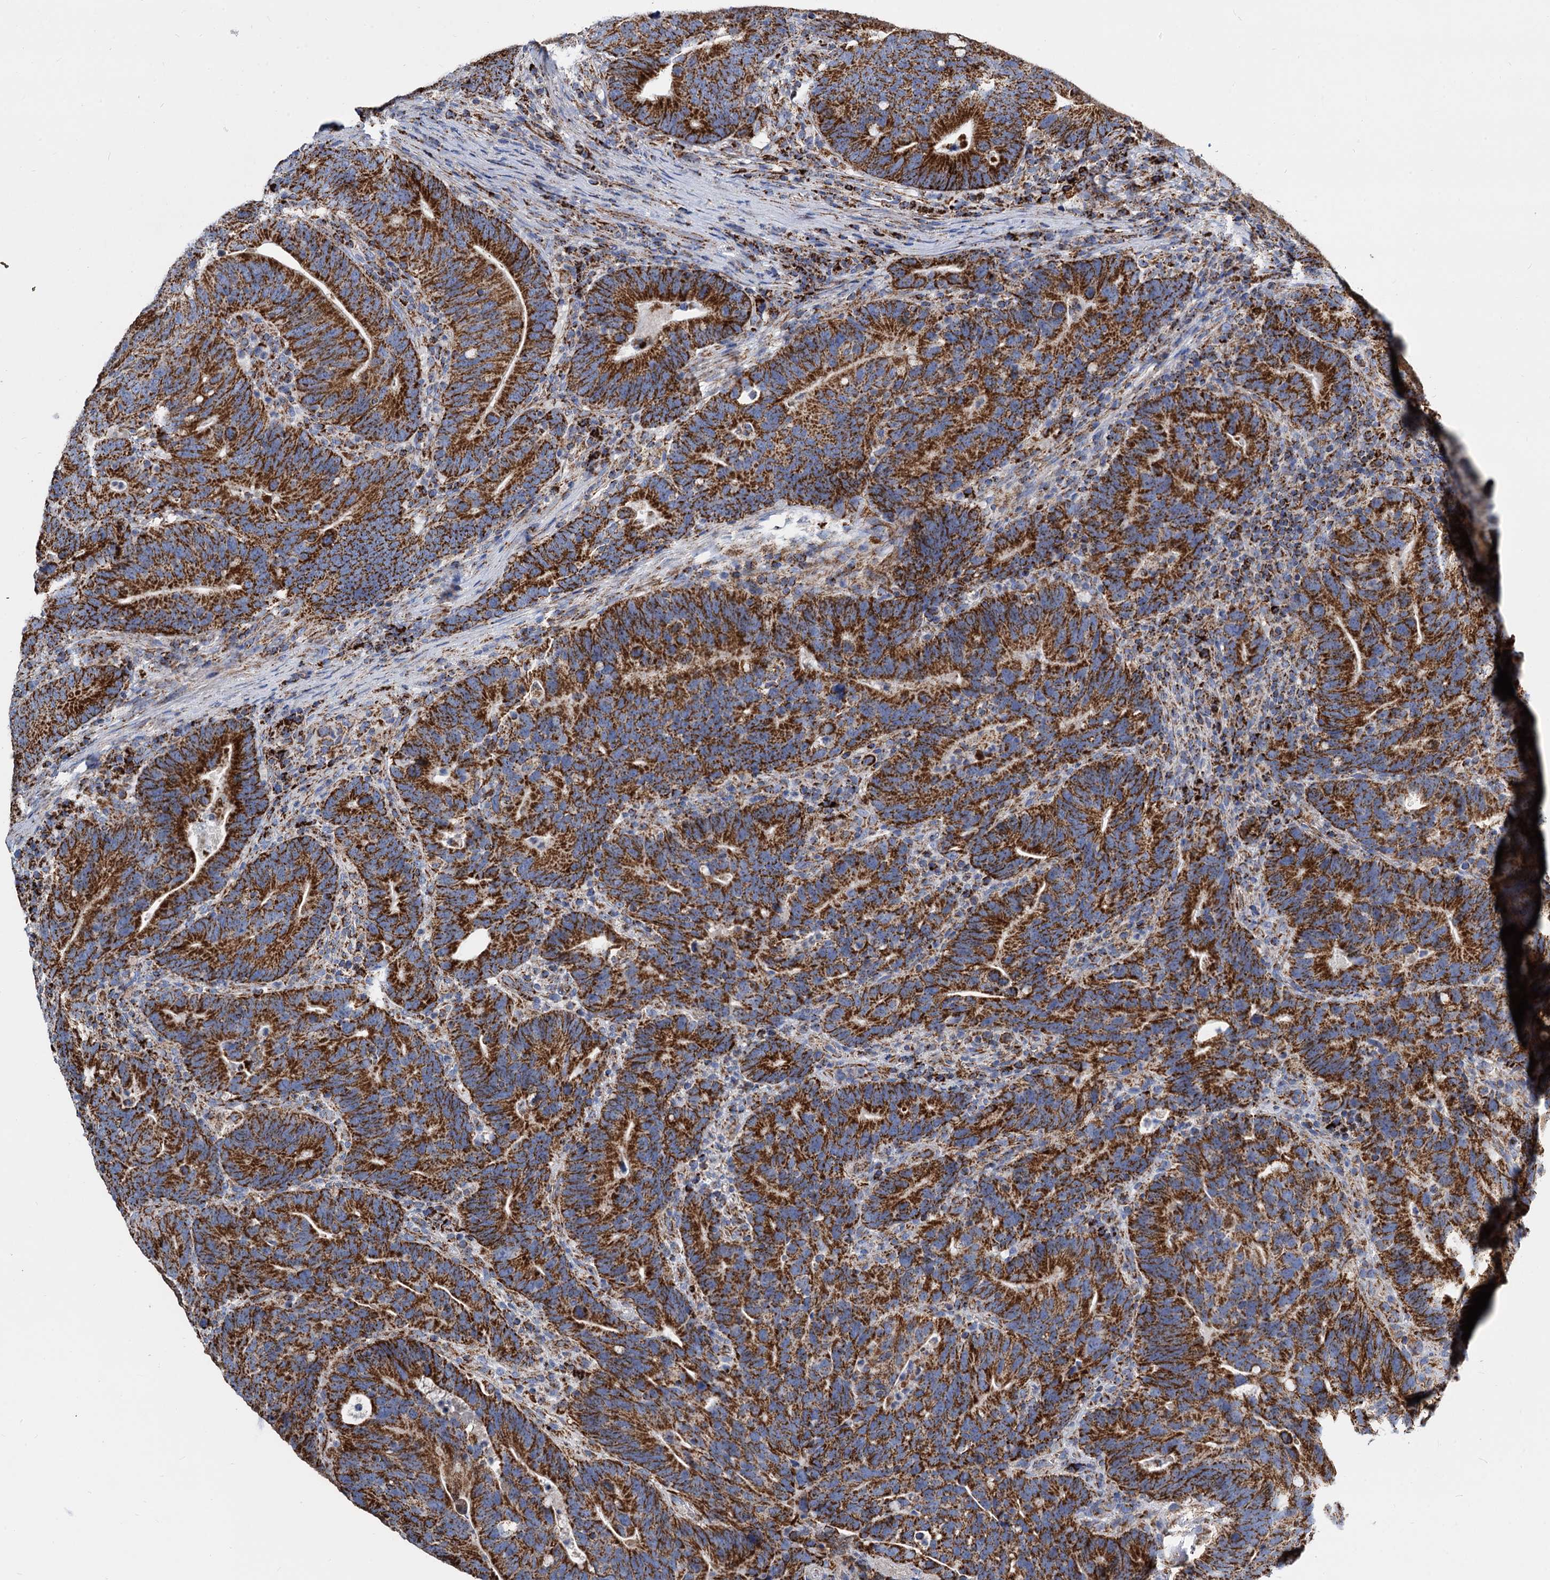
{"staining": {"intensity": "strong", "quantity": ">75%", "location": "cytoplasmic/membranous"}, "tissue": "colorectal cancer", "cell_type": "Tumor cells", "image_type": "cancer", "snomed": [{"axis": "morphology", "description": "Adenocarcinoma, NOS"}, {"axis": "topography", "description": "Colon"}], "caption": "Adenocarcinoma (colorectal) tissue displays strong cytoplasmic/membranous positivity in approximately >75% of tumor cells", "gene": "TIMM10", "patient": {"sex": "female", "age": 66}}